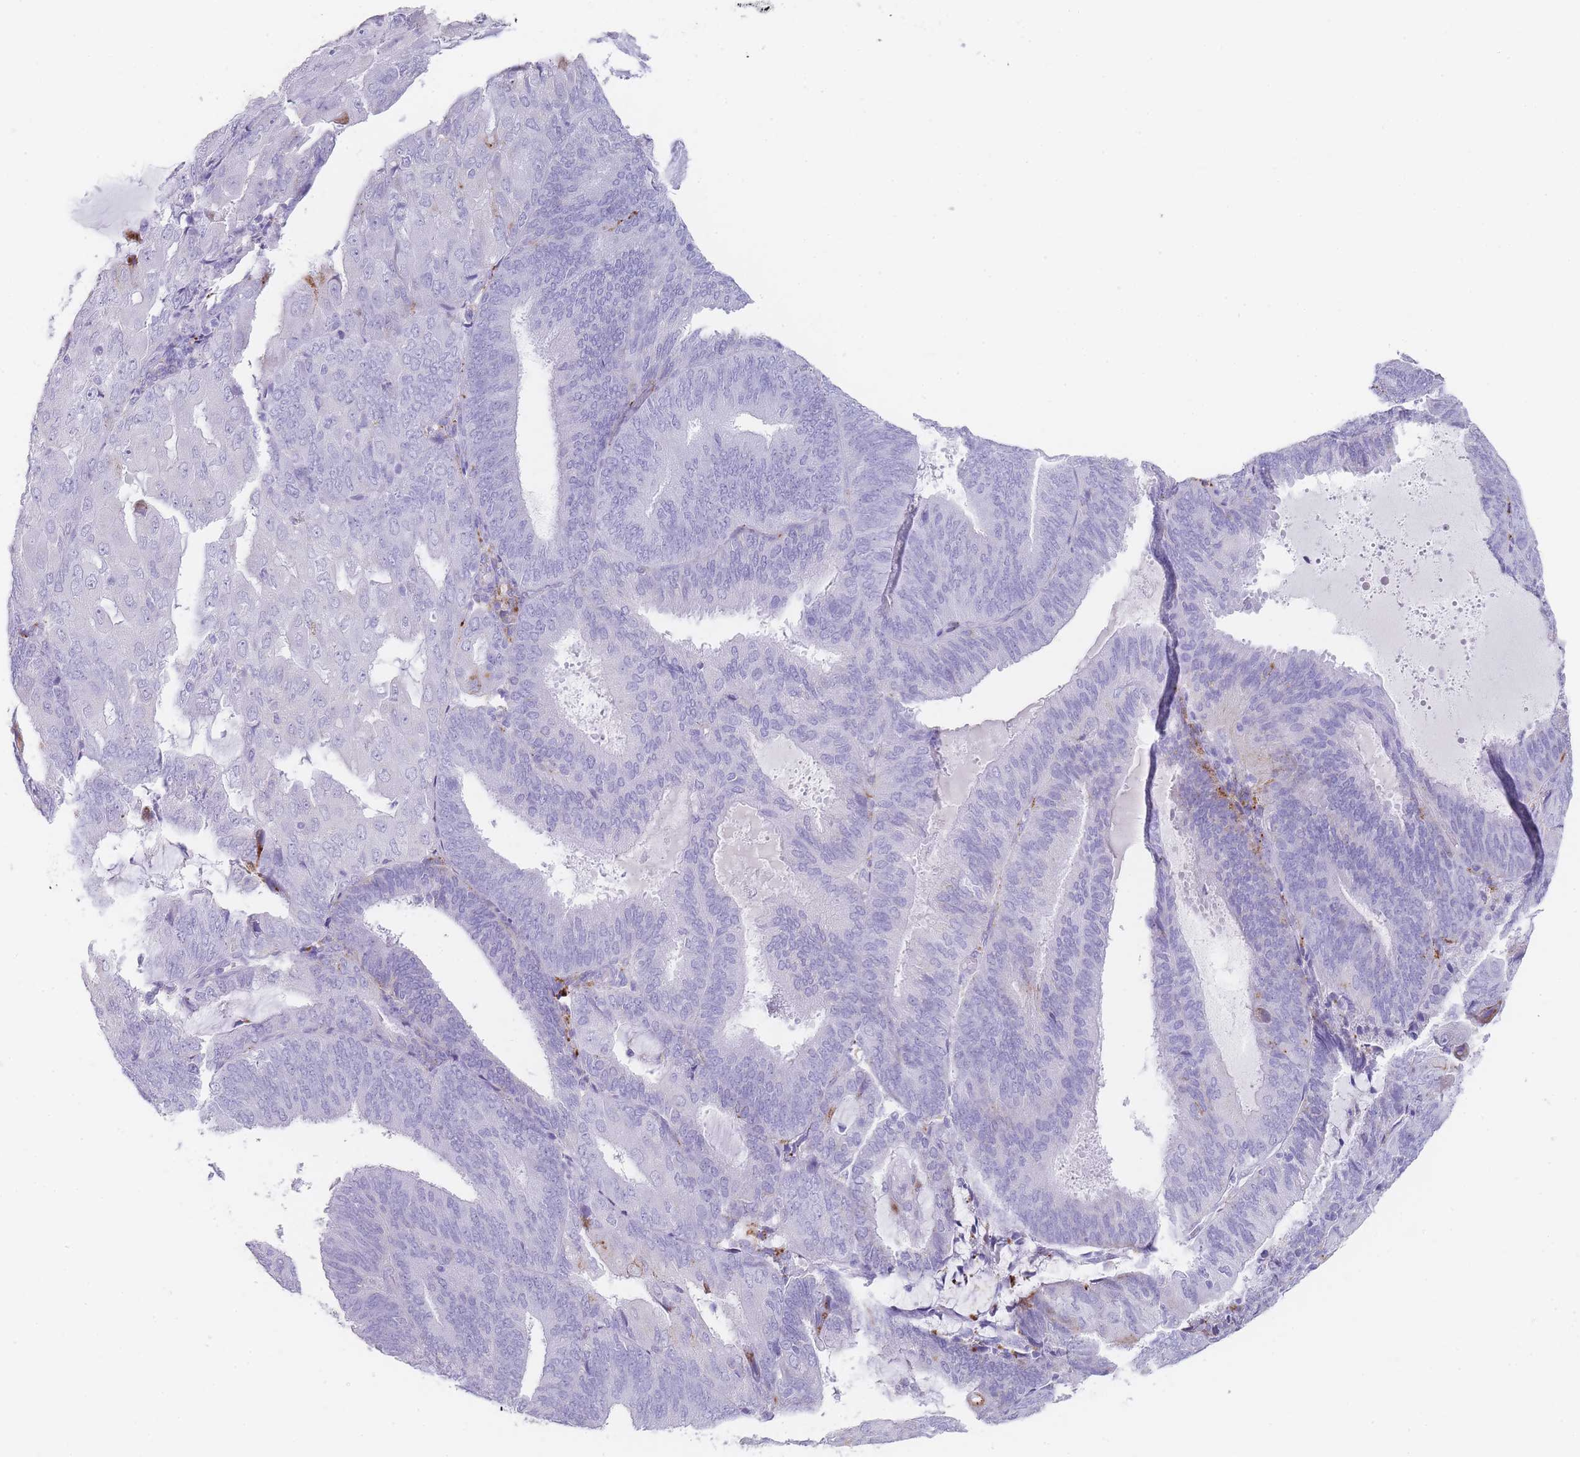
{"staining": {"intensity": "negative", "quantity": "none", "location": "none"}, "tissue": "endometrial cancer", "cell_type": "Tumor cells", "image_type": "cancer", "snomed": [{"axis": "morphology", "description": "Adenocarcinoma, NOS"}, {"axis": "topography", "description": "Endometrium"}], "caption": "IHC histopathology image of neoplastic tissue: endometrial cancer (adenocarcinoma) stained with DAB (3,3'-diaminobenzidine) reveals no significant protein staining in tumor cells. (Stains: DAB (3,3'-diaminobenzidine) immunohistochemistry (IHC) with hematoxylin counter stain, Microscopy: brightfield microscopy at high magnification).", "gene": "RHO", "patient": {"sex": "female", "age": 81}}